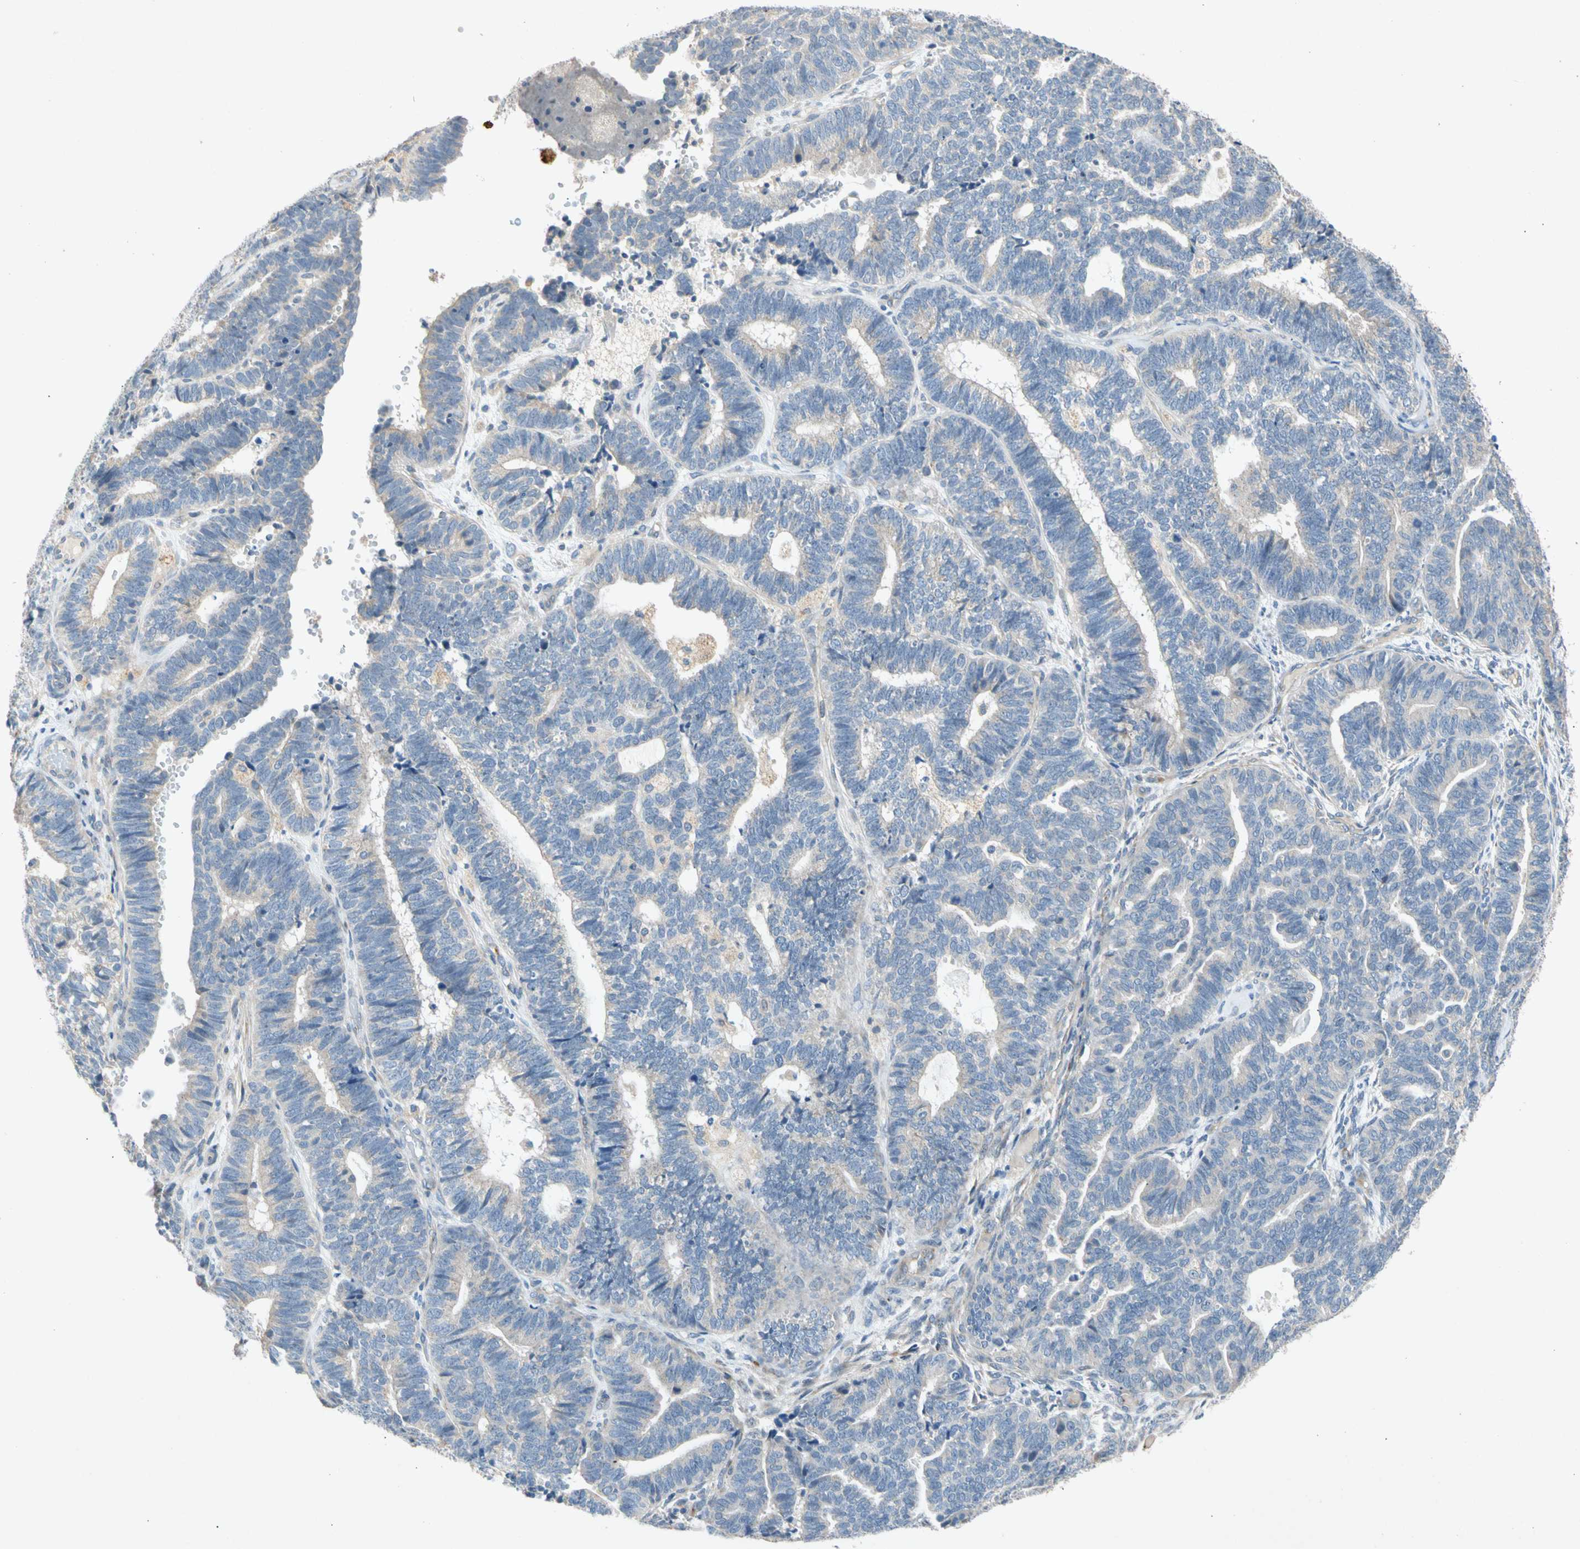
{"staining": {"intensity": "negative", "quantity": "none", "location": "none"}, "tissue": "endometrial cancer", "cell_type": "Tumor cells", "image_type": "cancer", "snomed": [{"axis": "morphology", "description": "Adenocarcinoma, NOS"}, {"axis": "topography", "description": "Endometrium"}], "caption": "This image is of endometrial cancer (adenocarcinoma) stained with immunohistochemistry (IHC) to label a protein in brown with the nuclei are counter-stained blue. There is no staining in tumor cells. The staining is performed using DAB (3,3'-diaminobenzidine) brown chromogen with nuclei counter-stained in using hematoxylin.", "gene": "GASK1B", "patient": {"sex": "female", "age": 70}}